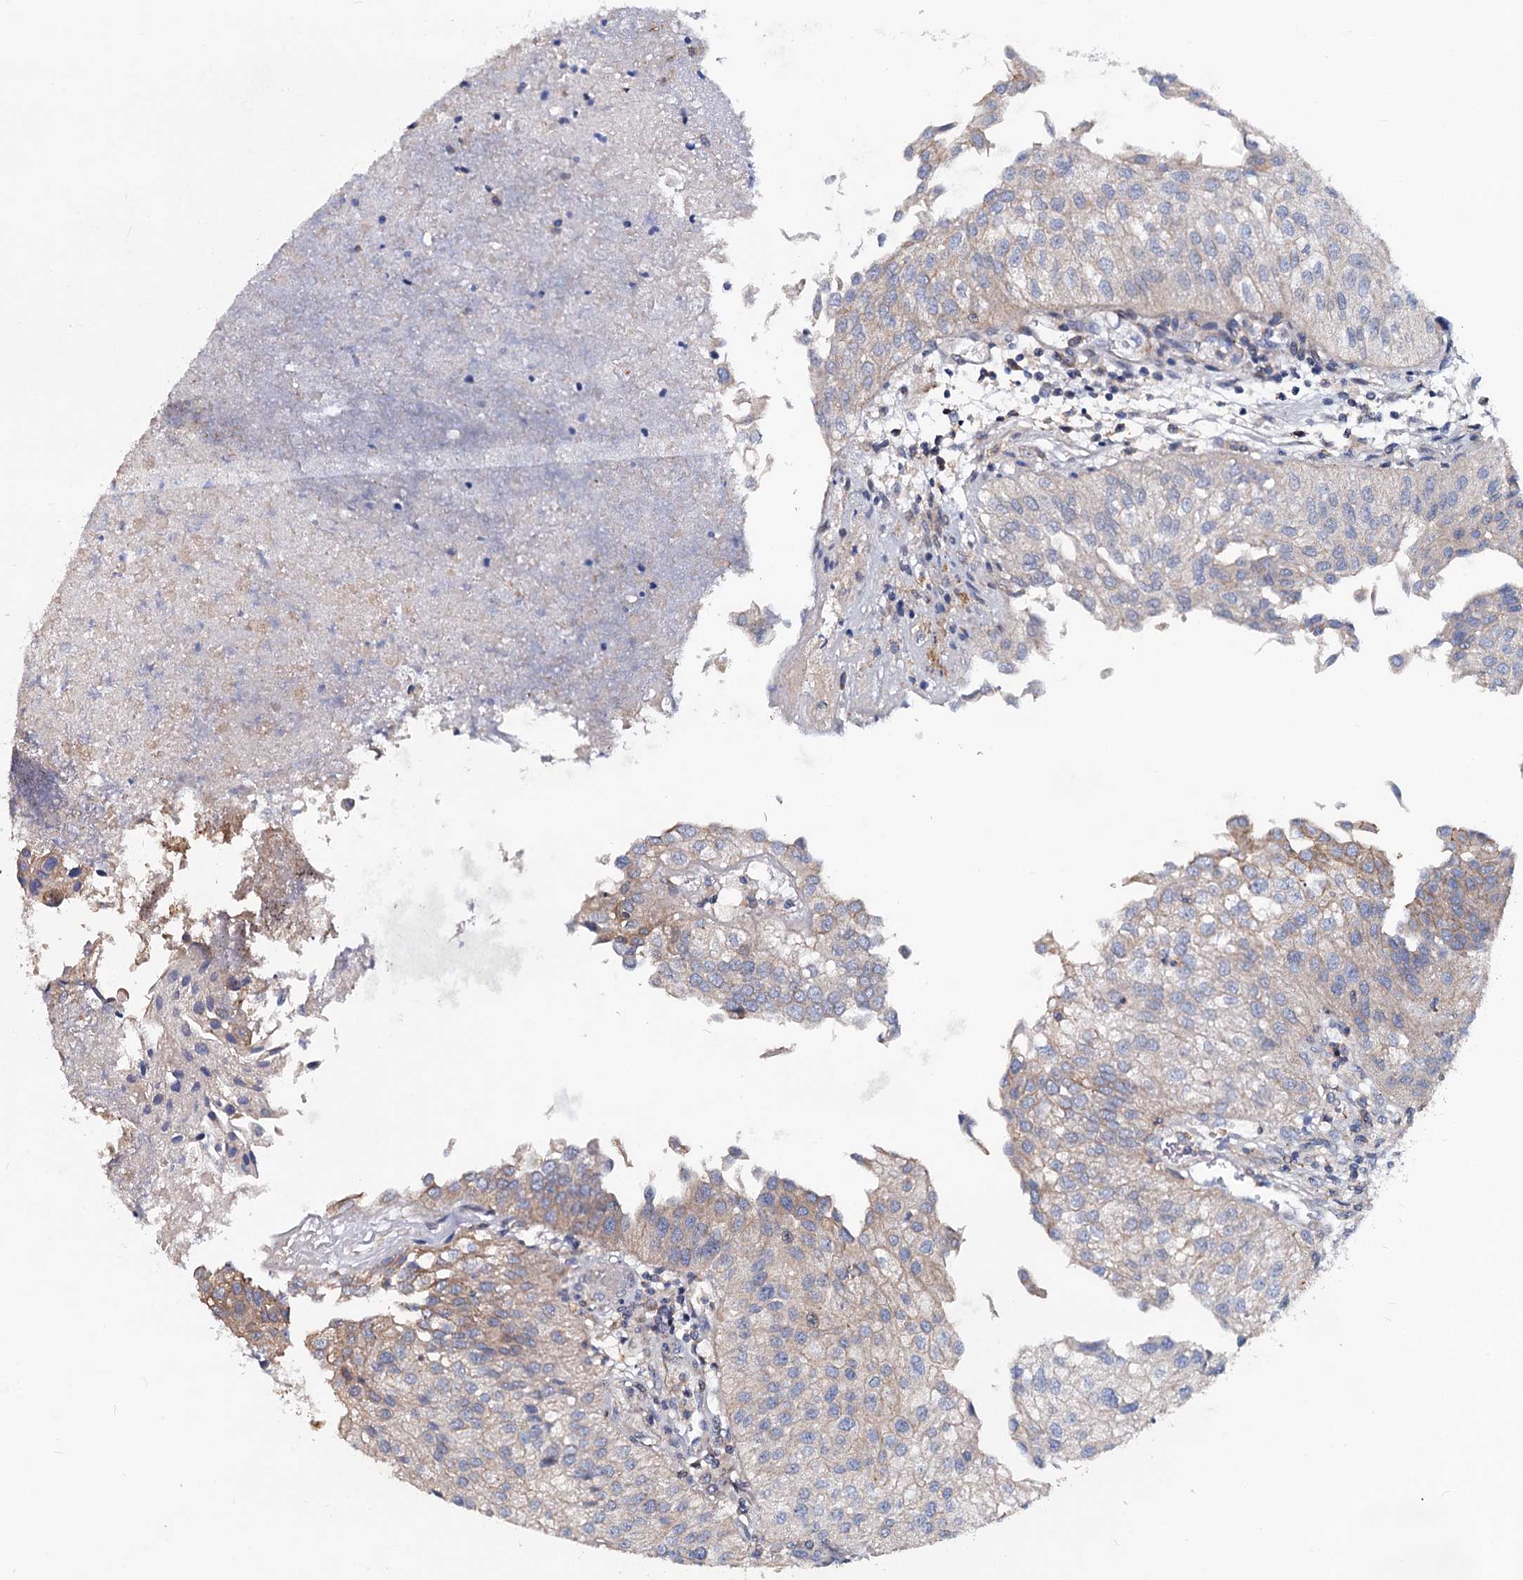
{"staining": {"intensity": "weak", "quantity": "<25%", "location": "cytoplasmic/membranous"}, "tissue": "urothelial cancer", "cell_type": "Tumor cells", "image_type": "cancer", "snomed": [{"axis": "morphology", "description": "Urothelial carcinoma, Low grade"}, {"axis": "topography", "description": "Urinary bladder"}], "caption": "This is an immunohistochemistry micrograph of human urothelial cancer. There is no positivity in tumor cells.", "gene": "LRCH4", "patient": {"sex": "female", "age": 89}}